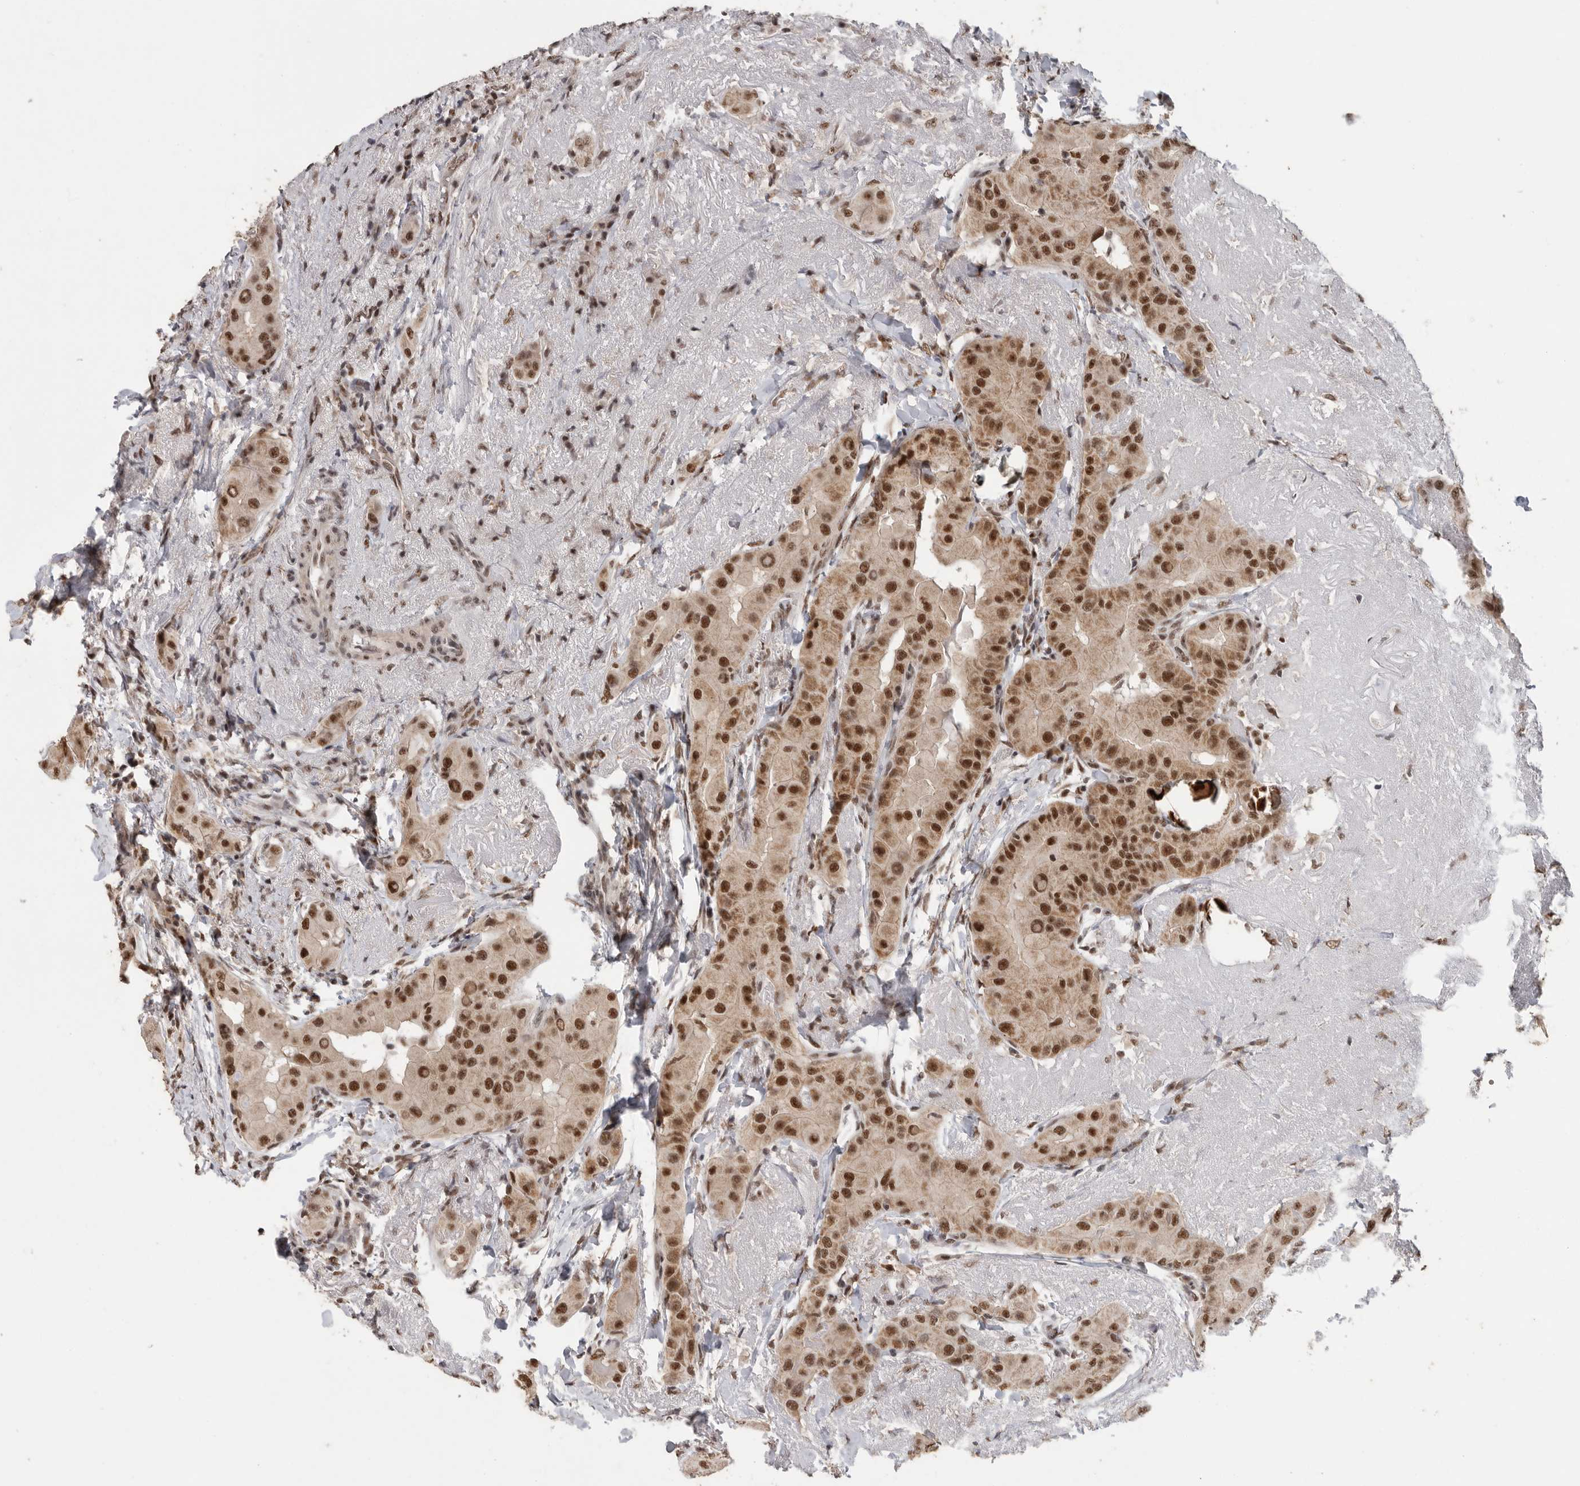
{"staining": {"intensity": "strong", "quantity": ">75%", "location": "cytoplasmic/membranous,nuclear"}, "tissue": "thyroid cancer", "cell_type": "Tumor cells", "image_type": "cancer", "snomed": [{"axis": "morphology", "description": "Papillary adenocarcinoma, NOS"}, {"axis": "topography", "description": "Thyroid gland"}], "caption": "Immunohistochemistry (IHC) staining of papillary adenocarcinoma (thyroid), which reveals high levels of strong cytoplasmic/membranous and nuclear positivity in about >75% of tumor cells indicating strong cytoplasmic/membranous and nuclear protein positivity. The staining was performed using DAB (3,3'-diaminobenzidine) (brown) for protein detection and nuclei were counterstained in hematoxylin (blue).", "gene": "PPP1R10", "patient": {"sex": "male", "age": 33}}